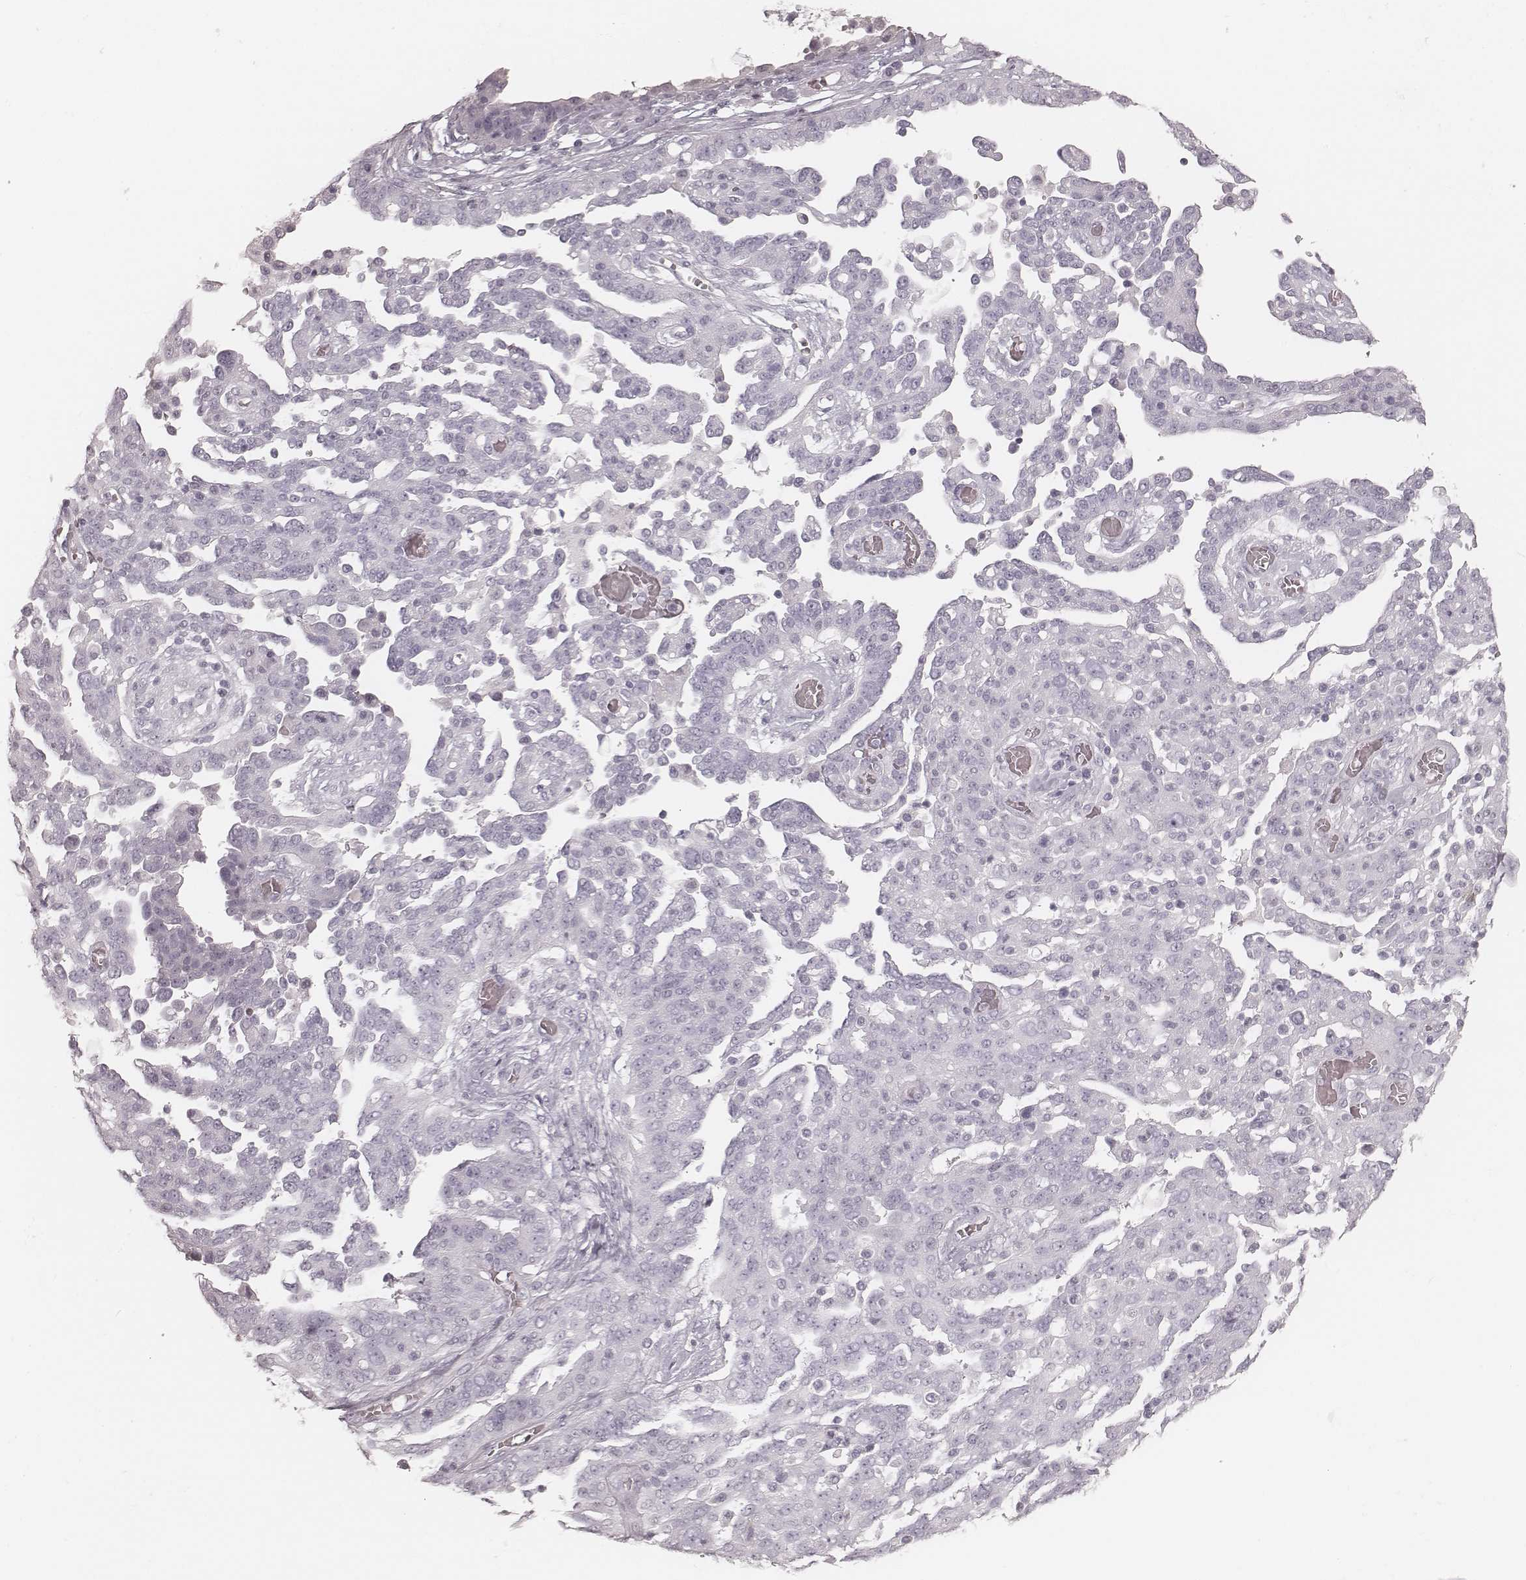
{"staining": {"intensity": "negative", "quantity": "none", "location": "none"}, "tissue": "ovarian cancer", "cell_type": "Tumor cells", "image_type": "cancer", "snomed": [{"axis": "morphology", "description": "Cystadenocarcinoma, serous, NOS"}, {"axis": "topography", "description": "Ovary"}], "caption": "Tumor cells show no significant staining in serous cystadenocarcinoma (ovarian).", "gene": "KRT82", "patient": {"sex": "female", "age": 67}}